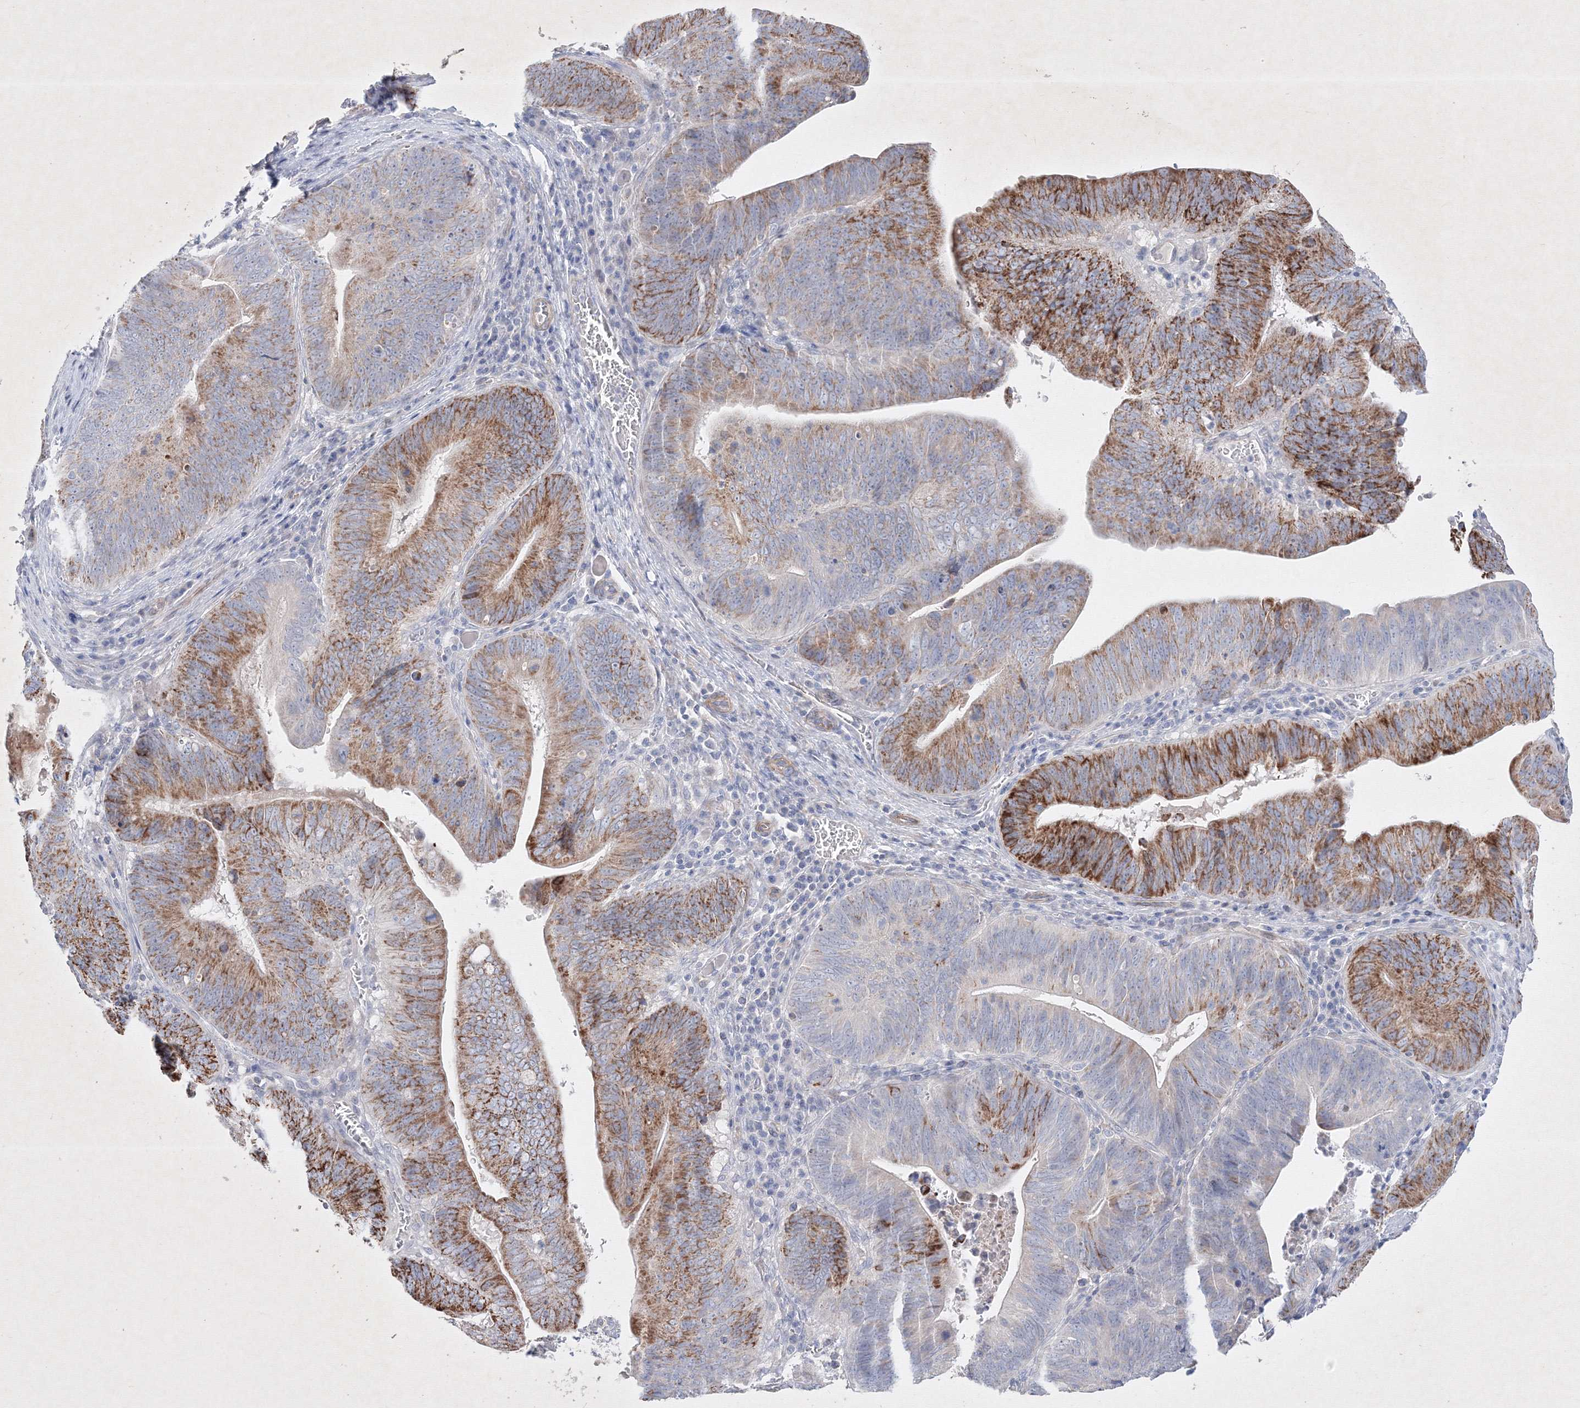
{"staining": {"intensity": "strong", "quantity": "25%-75%", "location": "cytoplasmic/membranous"}, "tissue": "pancreatic cancer", "cell_type": "Tumor cells", "image_type": "cancer", "snomed": [{"axis": "morphology", "description": "Adenocarcinoma, NOS"}, {"axis": "topography", "description": "Pancreas"}], "caption": "Immunohistochemical staining of pancreatic adenocarcinoma demonstrates high levels of strong cytoplasmic/membranous protein expression in approximately 25%-75% of tumor cells. (IHC, brightfield microscopy, high magnification).", "gene": "CXXC4", "patient": {"sex": "male", "age": 63}}